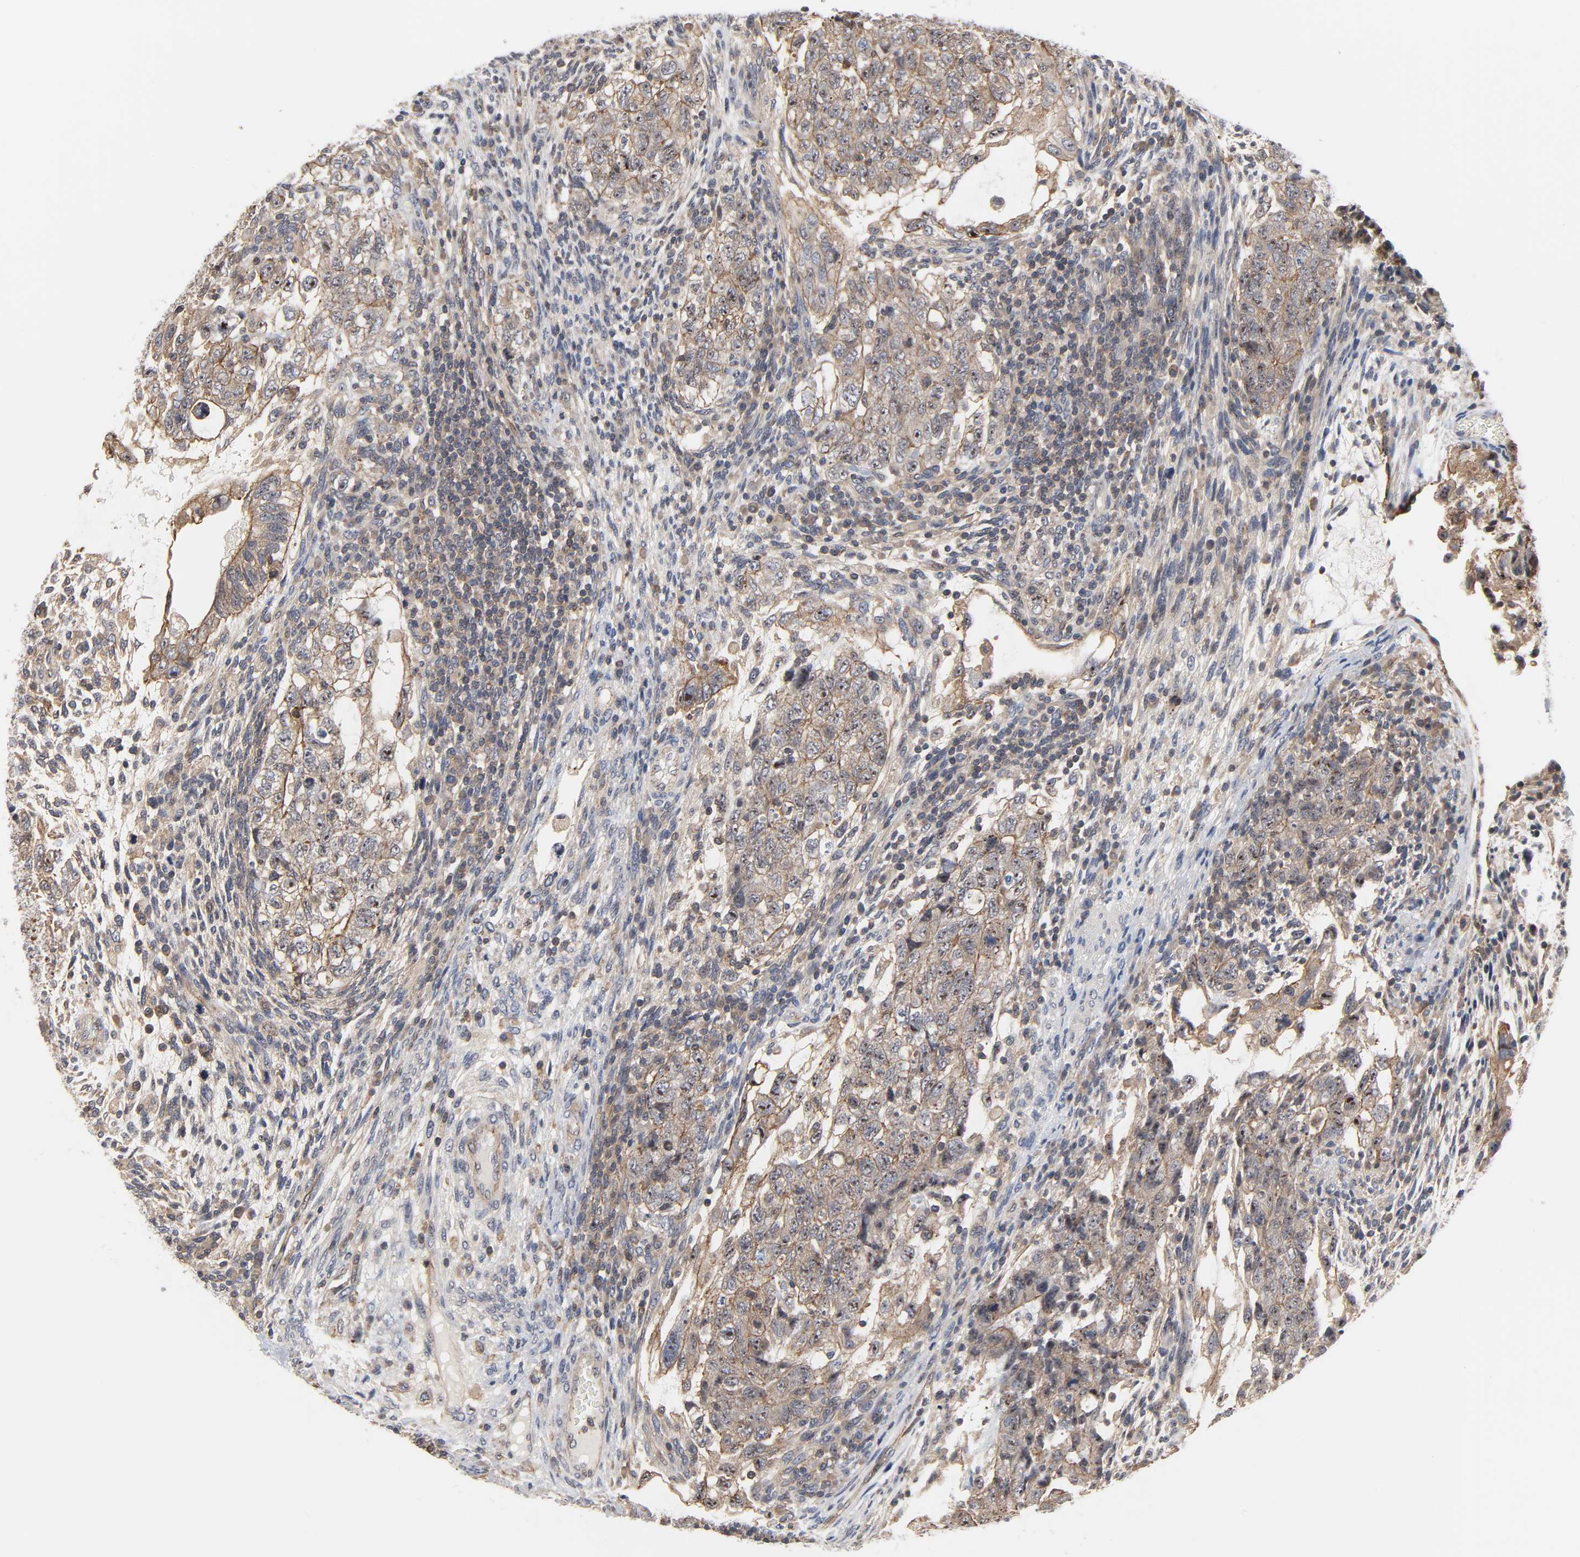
{"staining": {"intensity": "moderate", "quantity": ">75%", "location": "cytoplasmic/membranous,nuclear"}, "tissue": "testis cancer", "cell_type": "Tumor cells", "image_type": "cancer", "snomed": [{"axis": "morphology", "description": "Normal tissue, NOS"}, {"axis": "morphology", "description": "Carcinoma, Embryonal, NOS"}, {"axis": "topography", "description": "Testis"}], "caption": "DAB (3,3'-diaminobenzidine) immunohistochemical staining of embryonal carcinoma (testis) demonstrates moderate cytoplasmic/membranous and nuclear protein expression in approximately >75% of tumor cells.", "gene": "DDX10", "patient": {"sex": "male", "age": 36}}